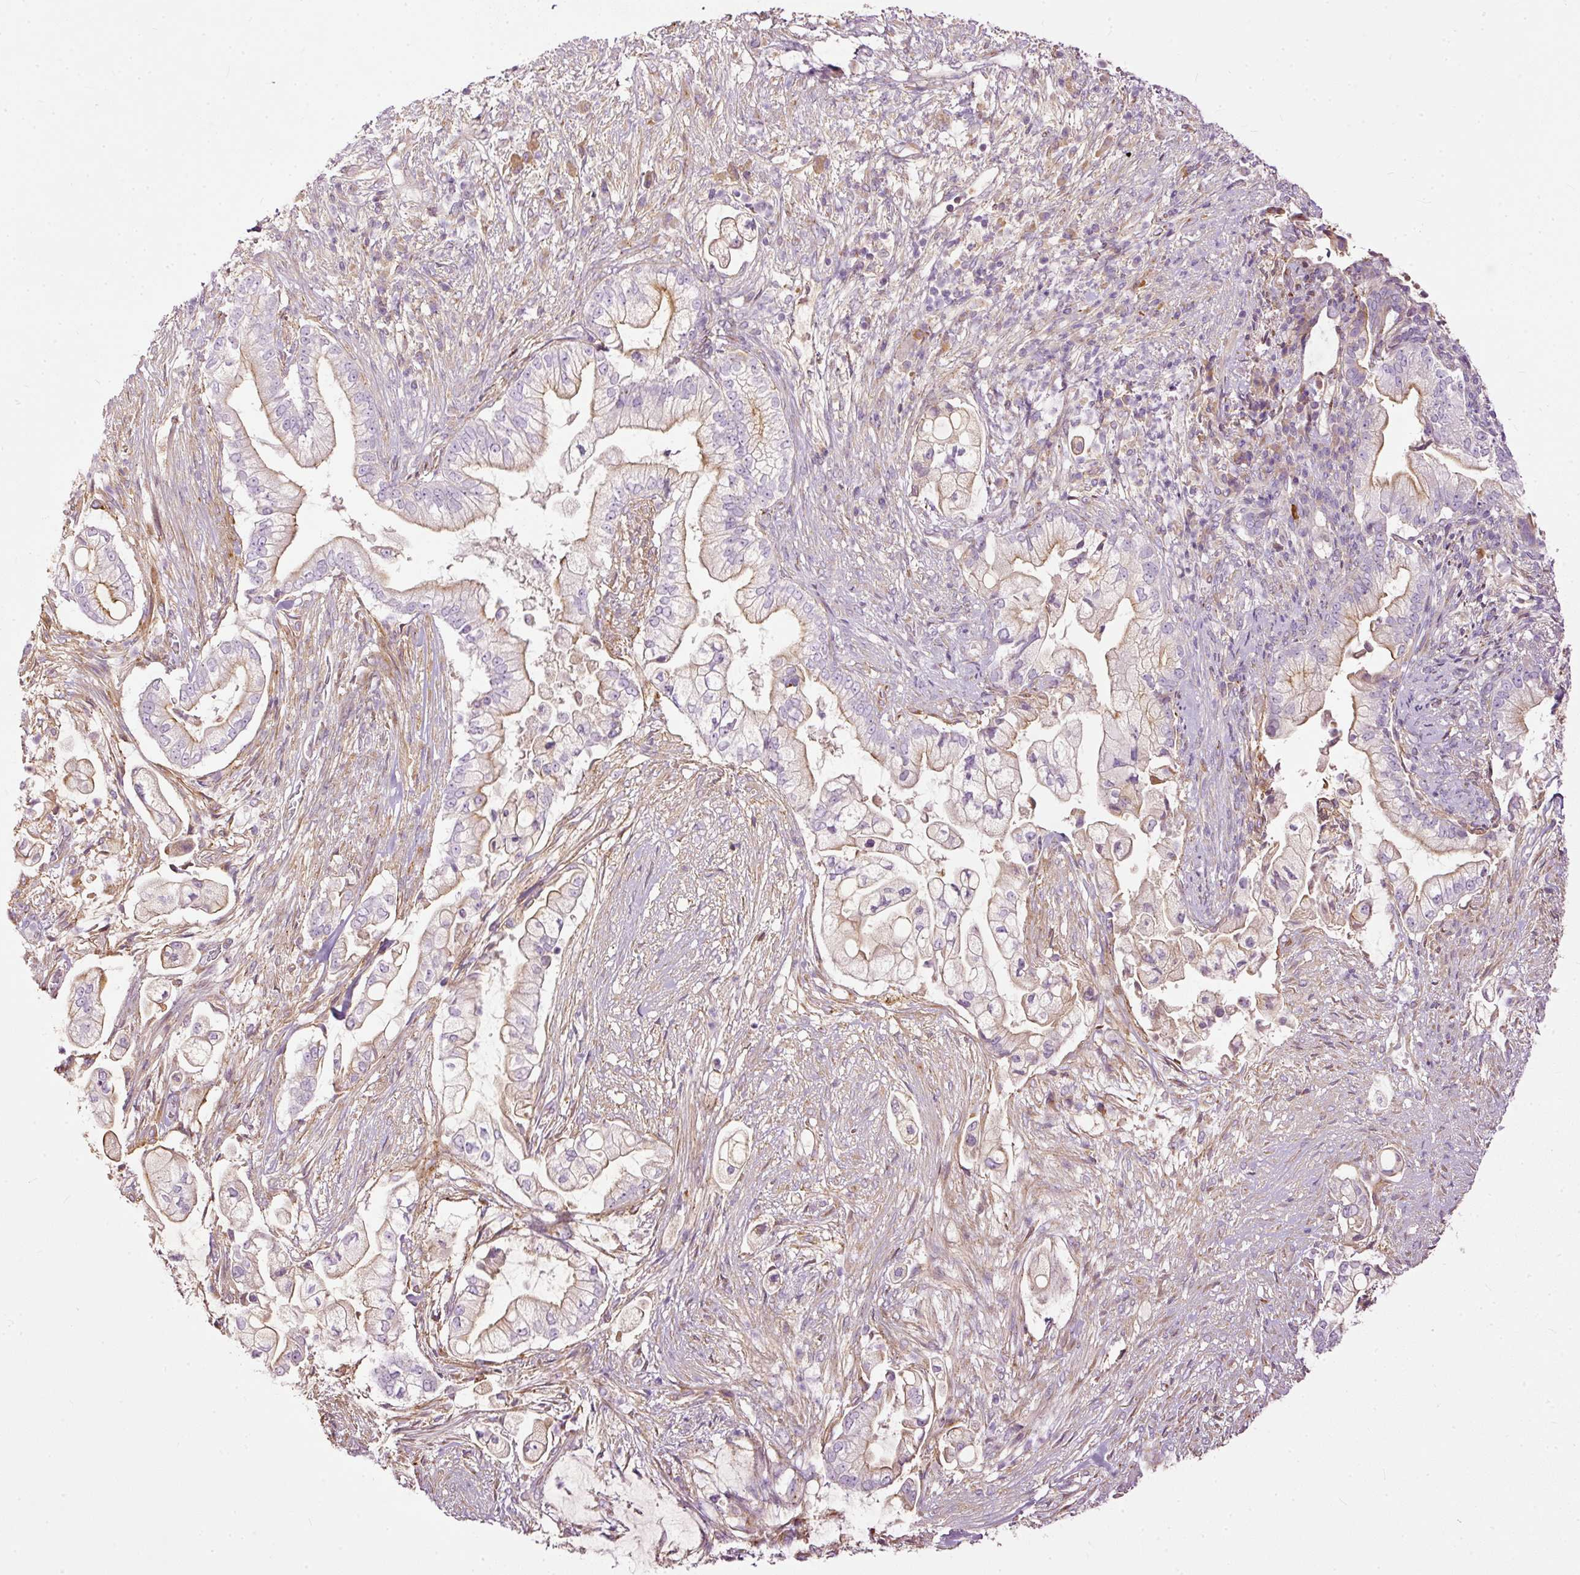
{"staining": {"intensity": "weak", "quantity": "25%-75%", "location": "cytoplasmic/membranous"}, "tissue": "pancreatic cancer", "cell_type": "Tumor cells", "image_type": "cancer", "snomed": [{"axis": "morphology", "description": "Adenocarcinoma, NOS"}, {"axis": "topography", "description": "Pancreas"}], "caption": "Immunohistochemistry (IHC) image of neoplastic tissue: pancreatic cancer stained using IHC demonstrates low levels of weak protein expression localized specifically in the cytoplasmic/membranous of tumor cells, appearing as a cytoplasmic/membranous brown color.", "gene": "PAQR9", "patient": {"sex": "female", "age": 69}}